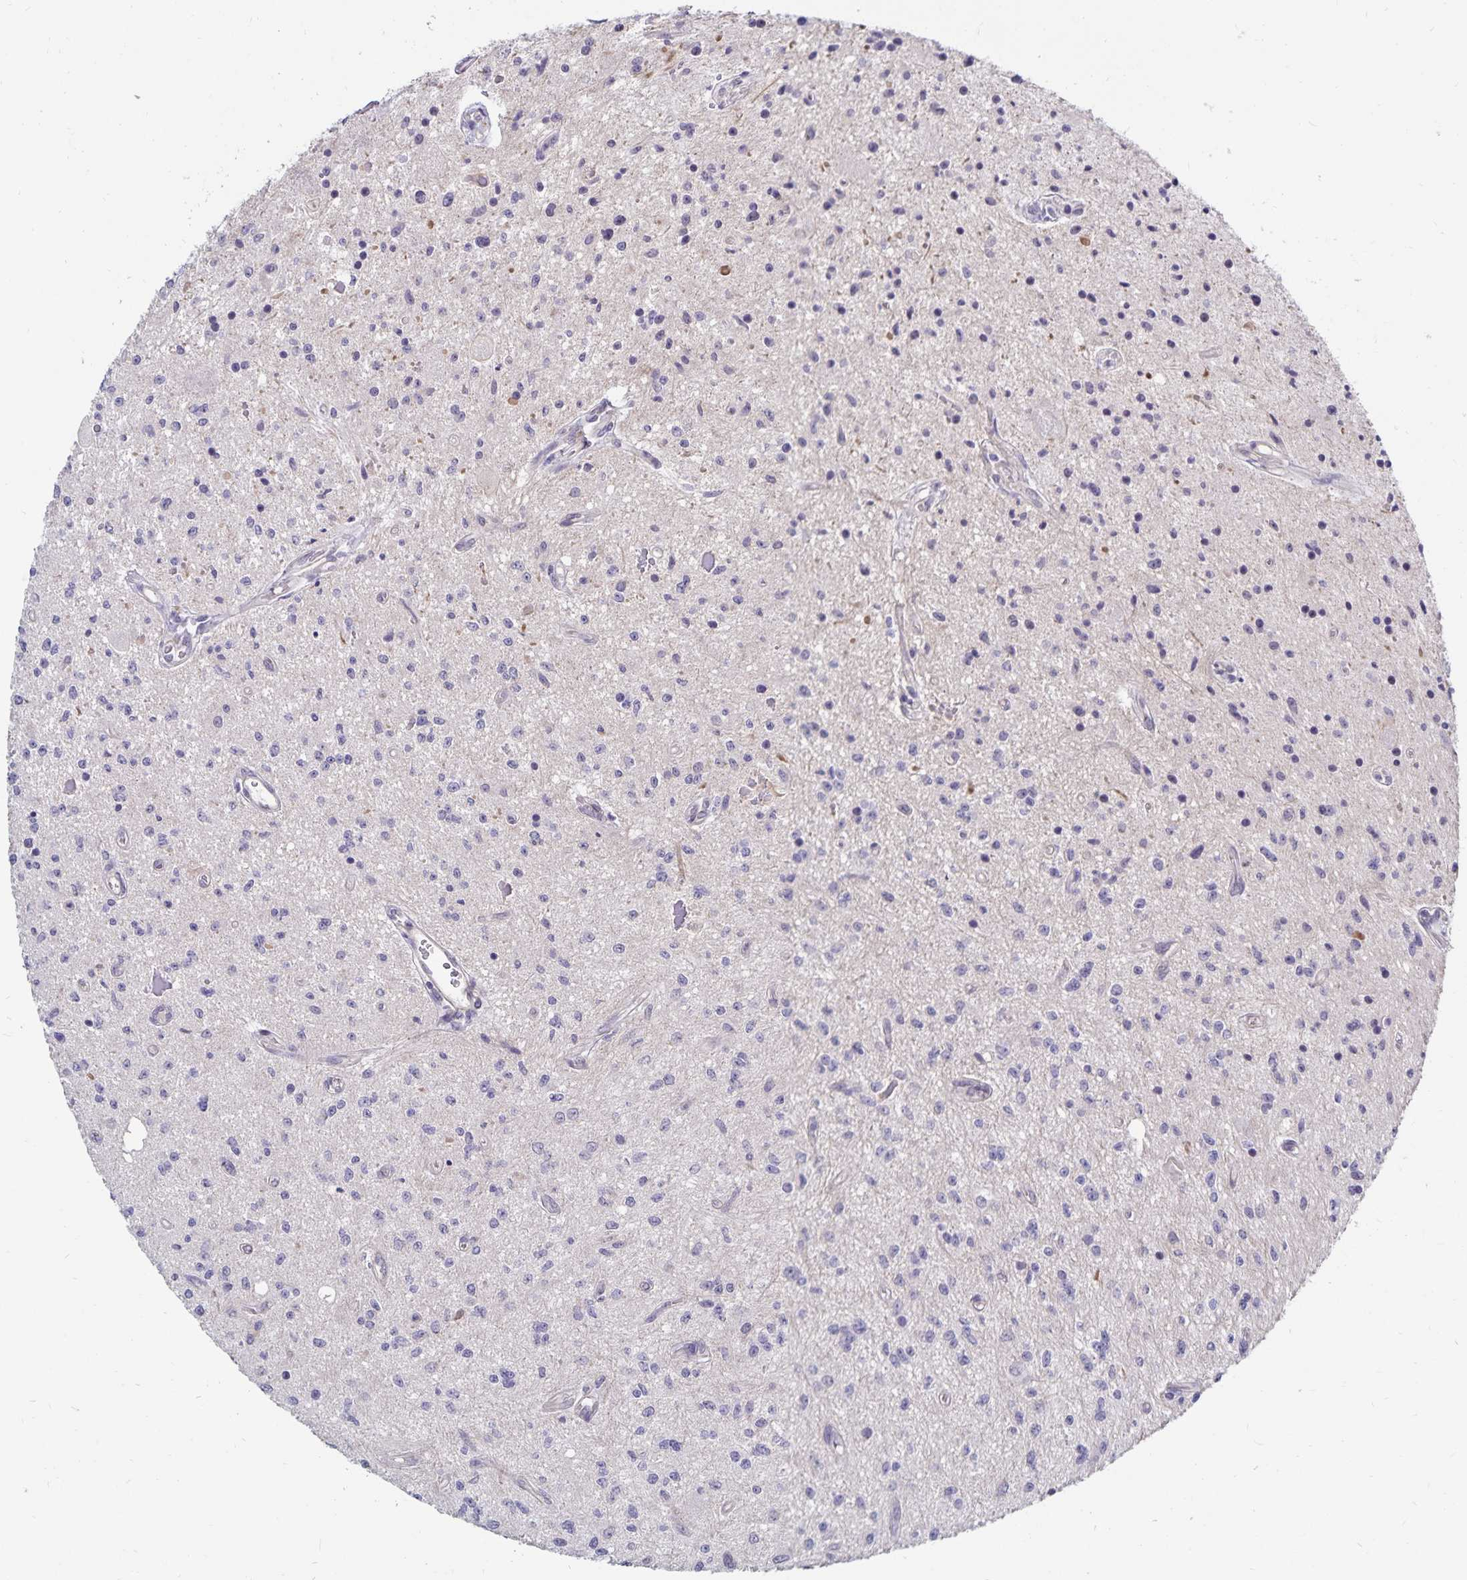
{"staining": {"intensity": "negative", "quantity": "none", "location": "none"}, "tissue": "glioma", "cell_type": "Tumor cells", "image_type": "cancer", "snomed": [{"axis": "morphology", "description": "Glioma, malignant, Low grade"}, {"axis": "topography", "description": "Cerebellum"}], "caption": "Tumor cells show no significant protein staining in malignant glioma (low-grade).", "gene": "CDKN2B", "patient": {"sex": "female", "age": 14}}